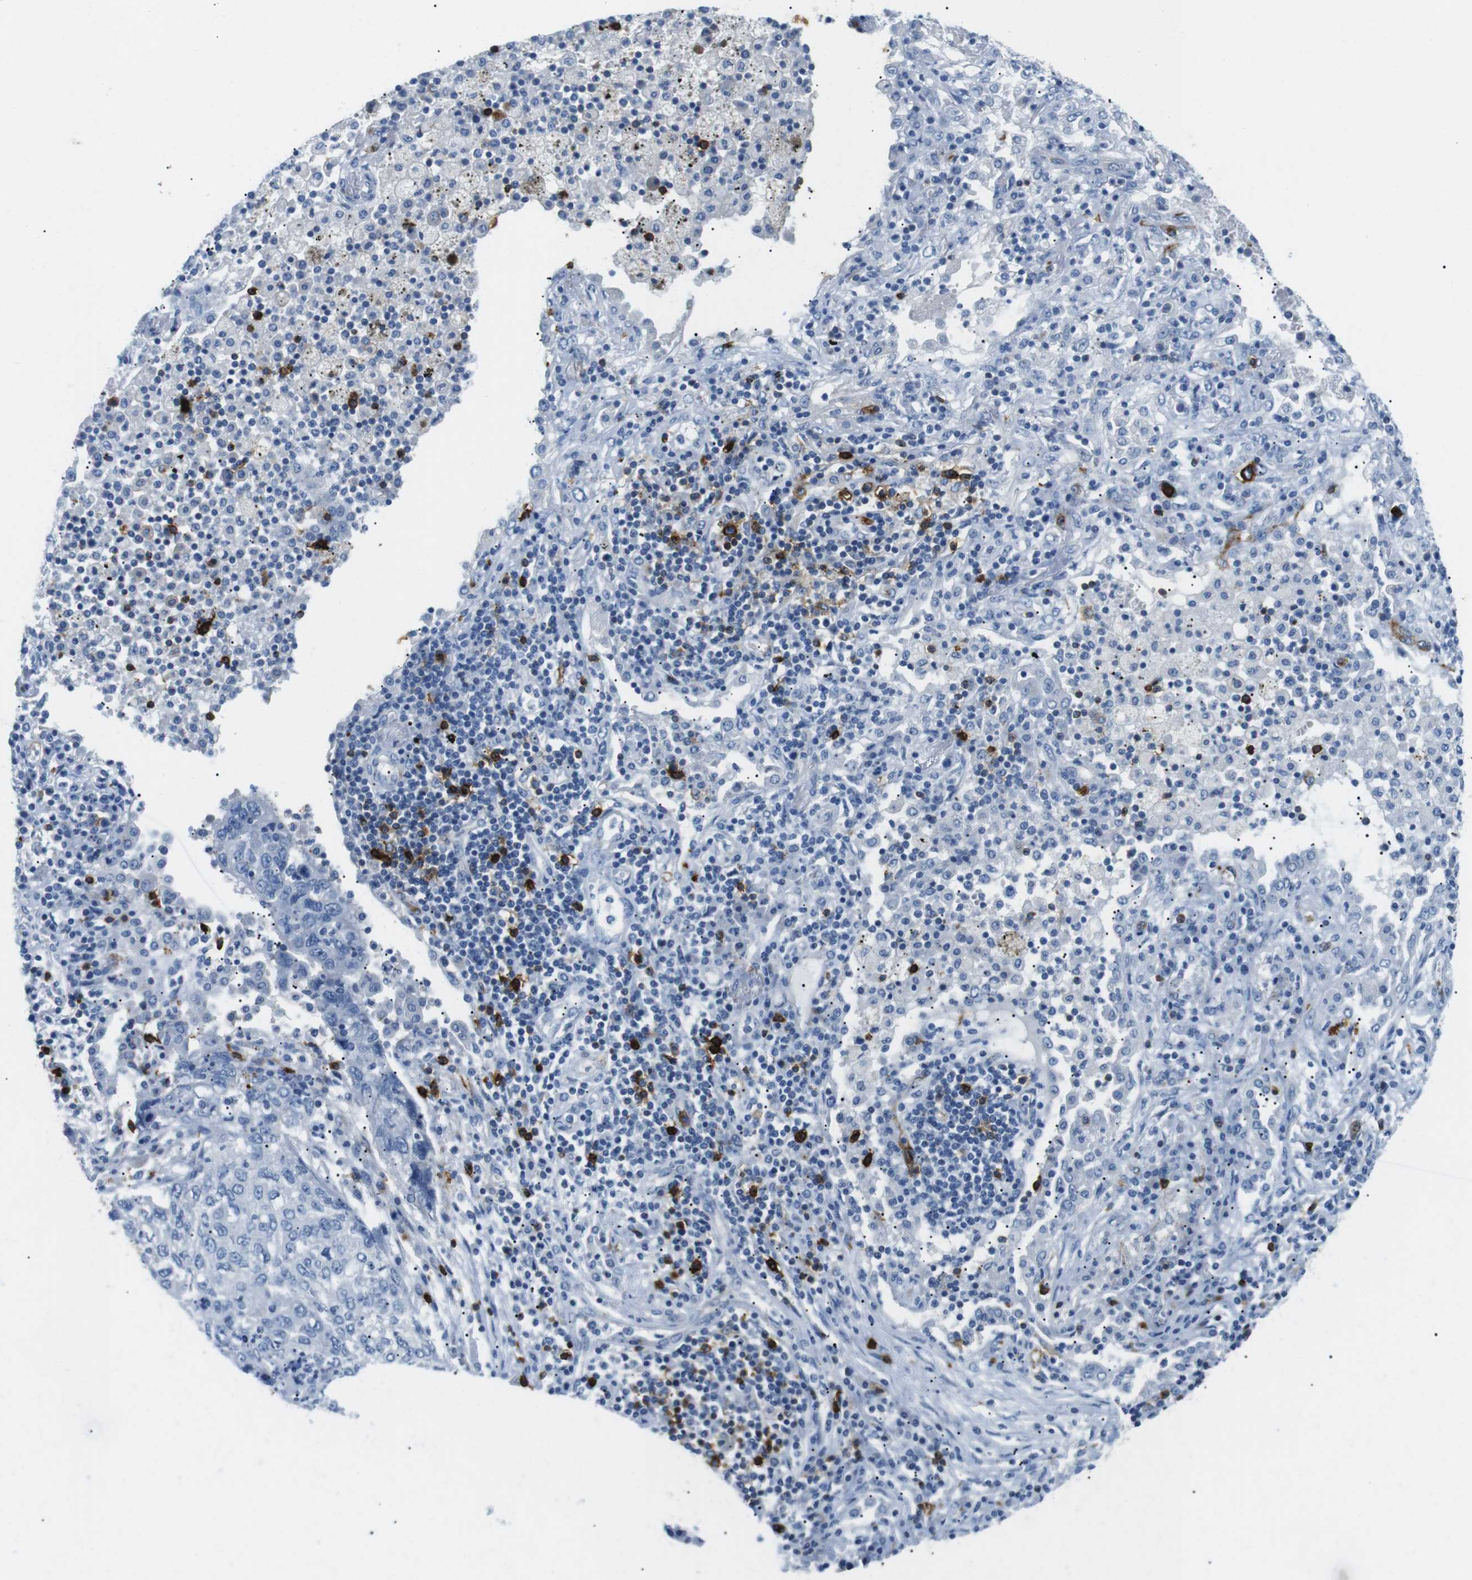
{"staining": {"intensity": "negative", "quantity": "none", "location": "none"}, "tissue": "lung cancer", "cell_type": "Tumor cells", "image_type": "cancer", "snomed": [{"axis": "morphology", "description": "Squamous cell carcinoma, NOS"}, {"axis": "topography", "description": "Lung"}], "caption": "Lung cancer was stained to show a protein in brown. There is no significant expression in tumor cells.", "gene": "TNFRSF4", "patient": {"sex": "female", "age": 63}}